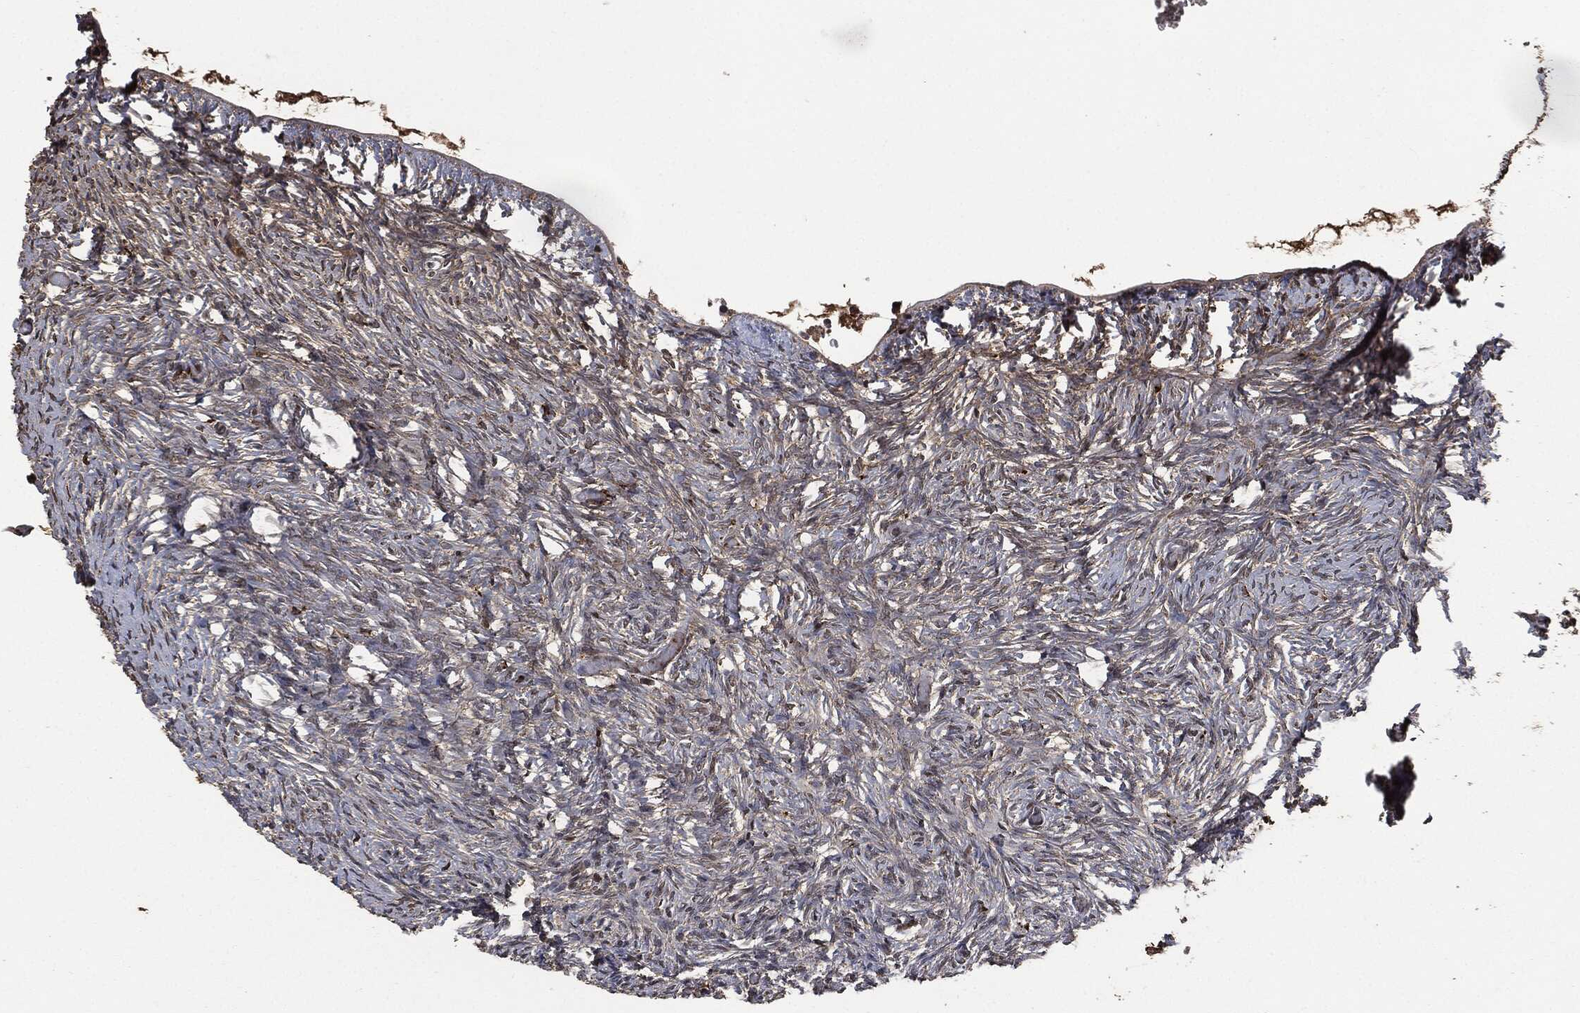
{"staining": {"intensity": "strong", "quantity": ">75%", "location": "cytoplasmic/membranous"}, "tissue": "ovary", "cell_type": "Follicle cells", "image_type": "normal", "snomed": [{"axis": "morphology", "description": "Normal tissue, NOS"}, {"axis": "topography", "description": "Ovary"}], "caption": "This image shows immunohistochemistry staining of normal ovary, with high strong cytoplasmic/membranous positivity in about >75% of follicle cells.", "gene": "CRABP2", "patient": {"sex": "female", "age": 39}}